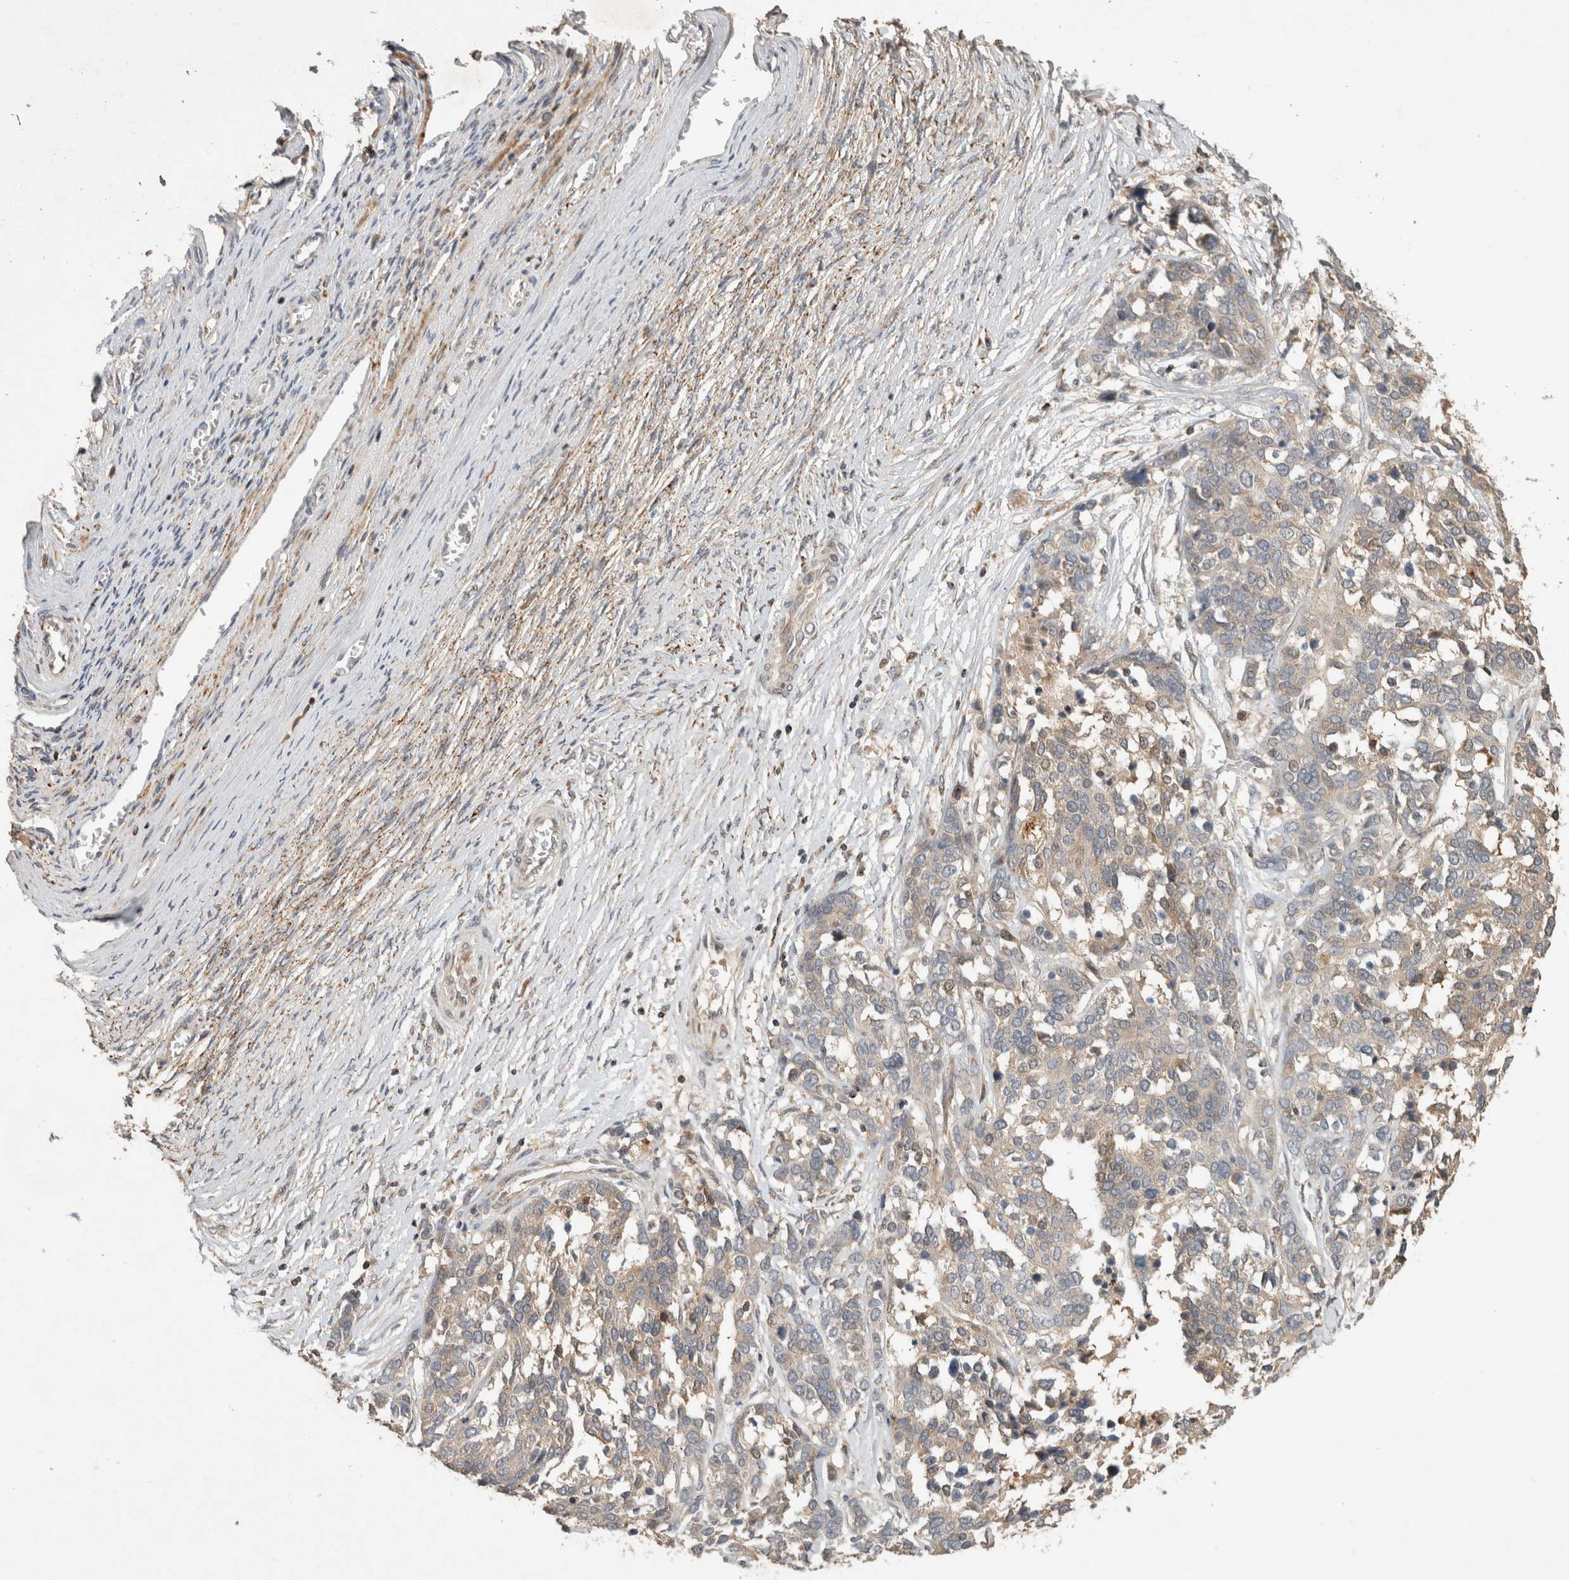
{"staining": {"intensity": "weak", "quantity": "<25%", "location": "cytoplasmic/membranous"}, "tissue": "ovarian cancer", "cell_type": "Tumor cells", "image_type": "cancer", "snomed": [{"axis": "morphology", "description": "Cystadenocarcinoma, serous, NOS"}, {"axis": "topography", "description": "Ovary"}], "caption": "Immunohistochemistry micrograph of neoplastic tissue: ovarian cancer (serous cystadenocarcinoma) stained with DAB (3,3'-diaminobenzidine) displays no significant protein staining in tumor cells.", "gene": "SERAC1", "patient": {"sex": "female", "age": 44}}